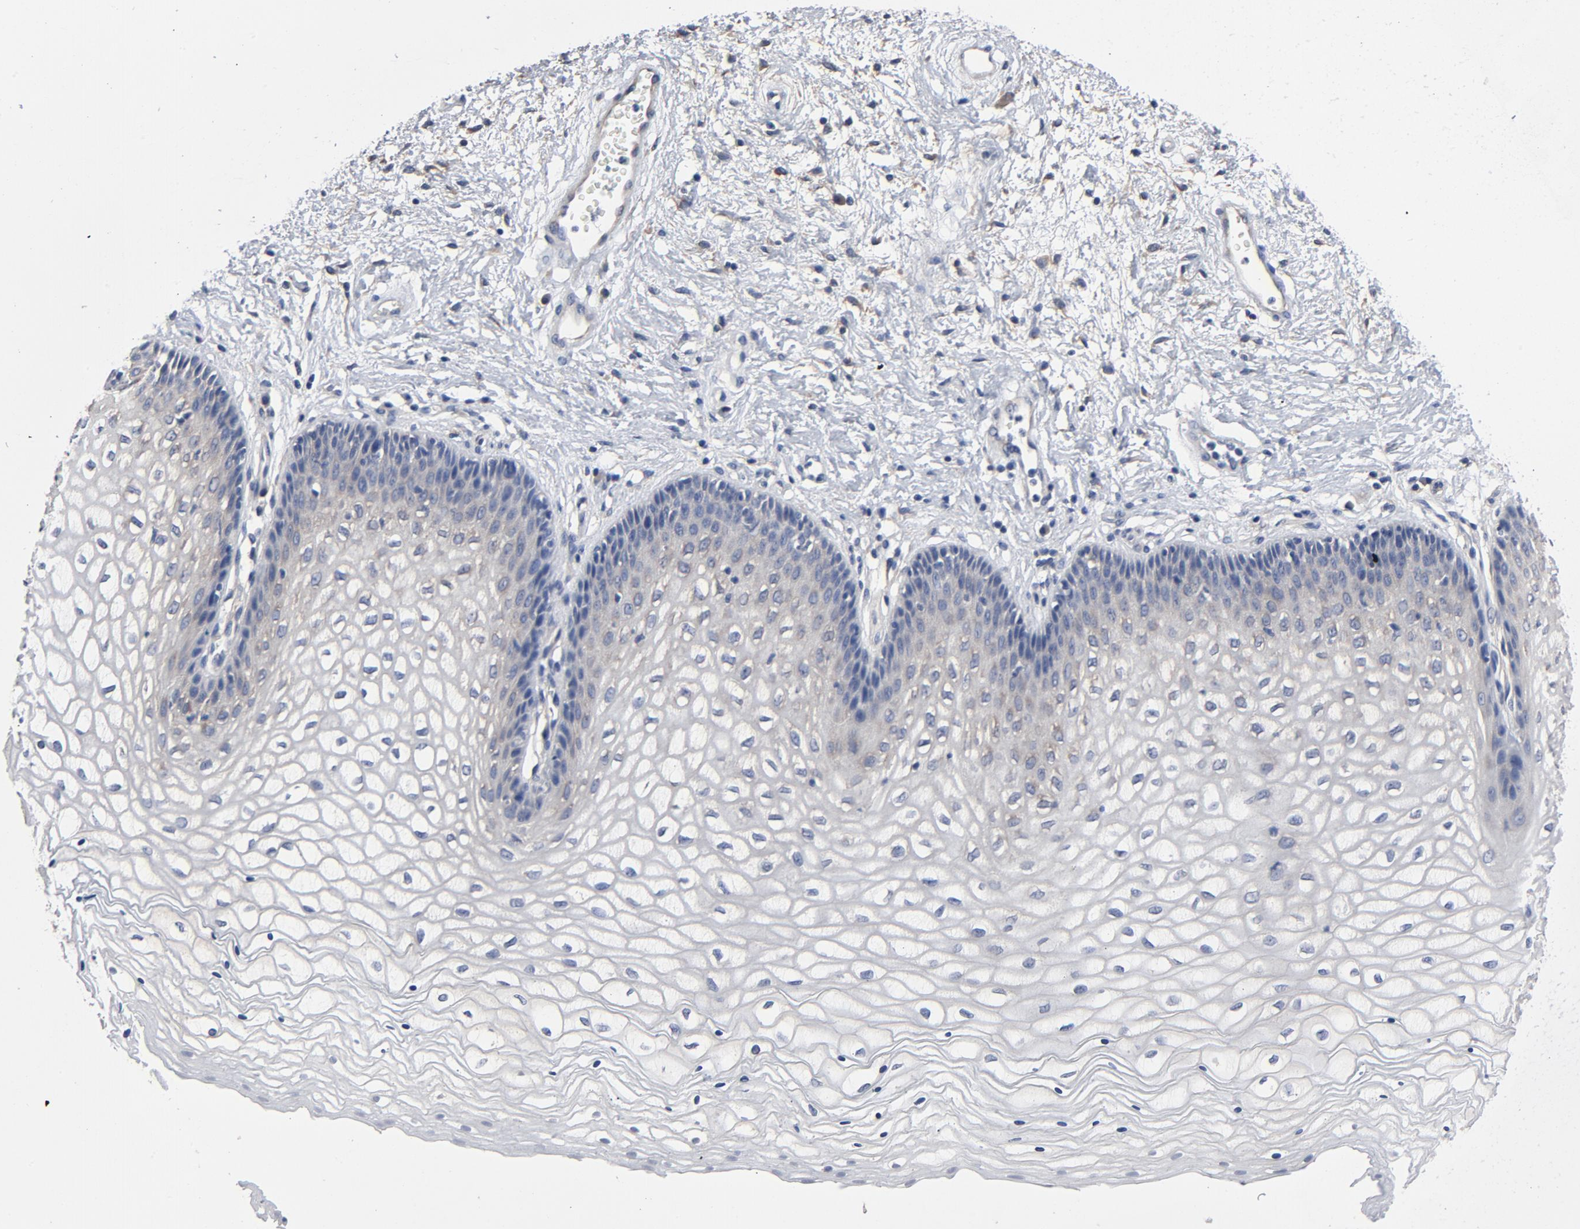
{"staining": {"intensity": "weak", "quantity": "<25%", "location": "cytoplasmic/membranous"}, "tissue": "vagina", "cell_type": "Squamous epithelial cells", "image_type": "normal", "snomed": [{"axis": "morphology", "description": "Normal tissue, NOS"}, {"axis": "topography", "description": "Vagina"}], "caption": "Immunohistochemistry image of benign vagina: vagina stained with DAB (3,3'-diaminobenzidine) exhibits no significant protein staining in squamous epithelial cells. (Stains: DAB (3,3'-diaminobenzidine) immunohistochemistry with hematoxylin counter stain, Microscopy: brightfield microscopy at high magnification).", "gene": "DYNLT3", "patient": {"sex": "female", "age": 34}}